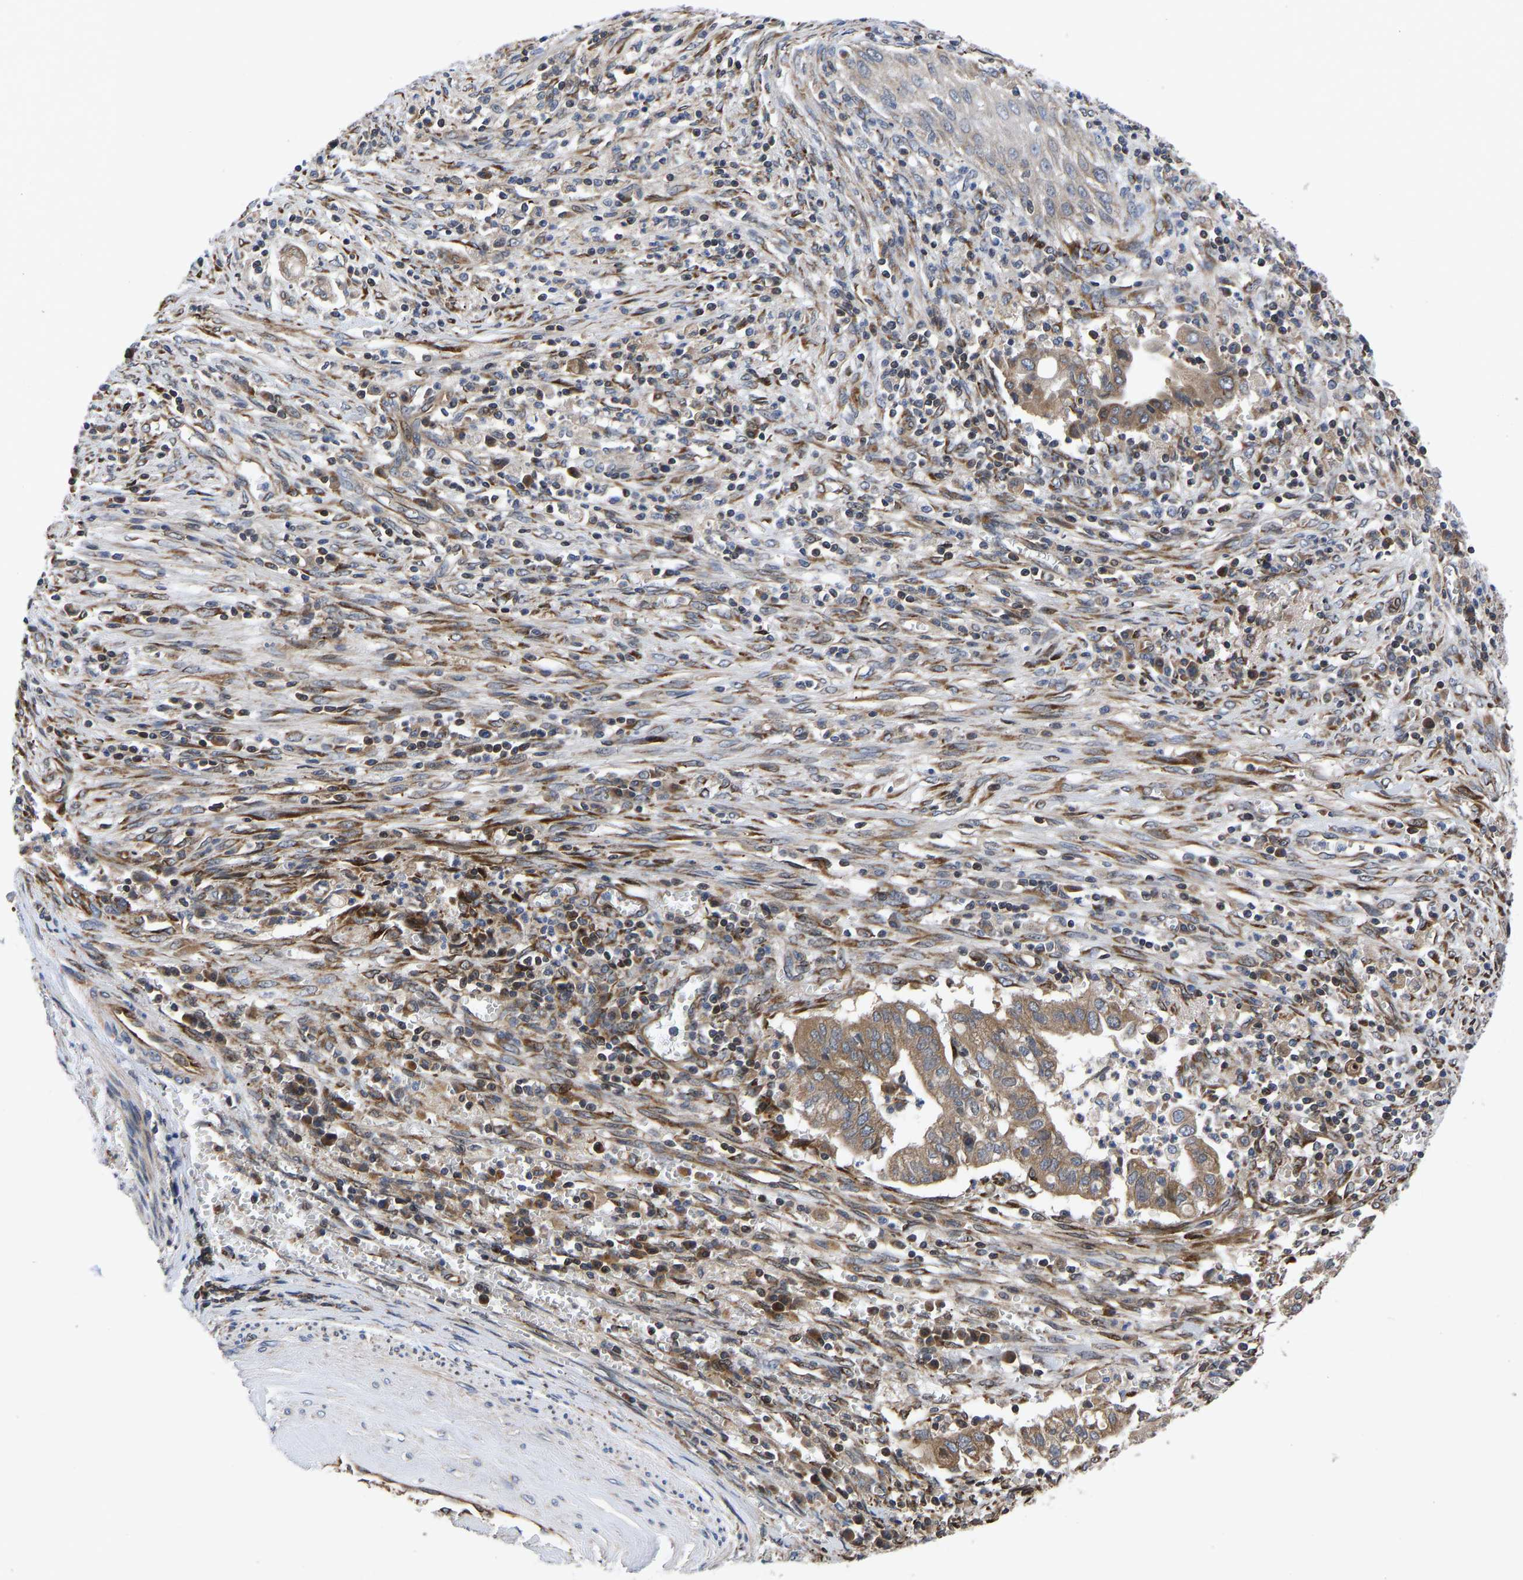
{"staining": {"intensity": "moderate", "quantity": ">75%", "location": "cytoplasmic/membranous"}, "tissue": "cervical cancer", "cell_type": "Tumor cells", "image_type": "cancer", "snomed": [{"axis": "morphology", "description": "Adenocarcinoma, NOS"}, {"axis": "topography", "description": "Cervix"}], "caption": "Immunohistochemical staining of adenocarcinoma (cervical) exhibits medium levels of moderate cytoplasmic/membranous expression in about >75% of tumor cells.", "gene": "FRRS1", "patient": {"sex": "female", "age": 44}}